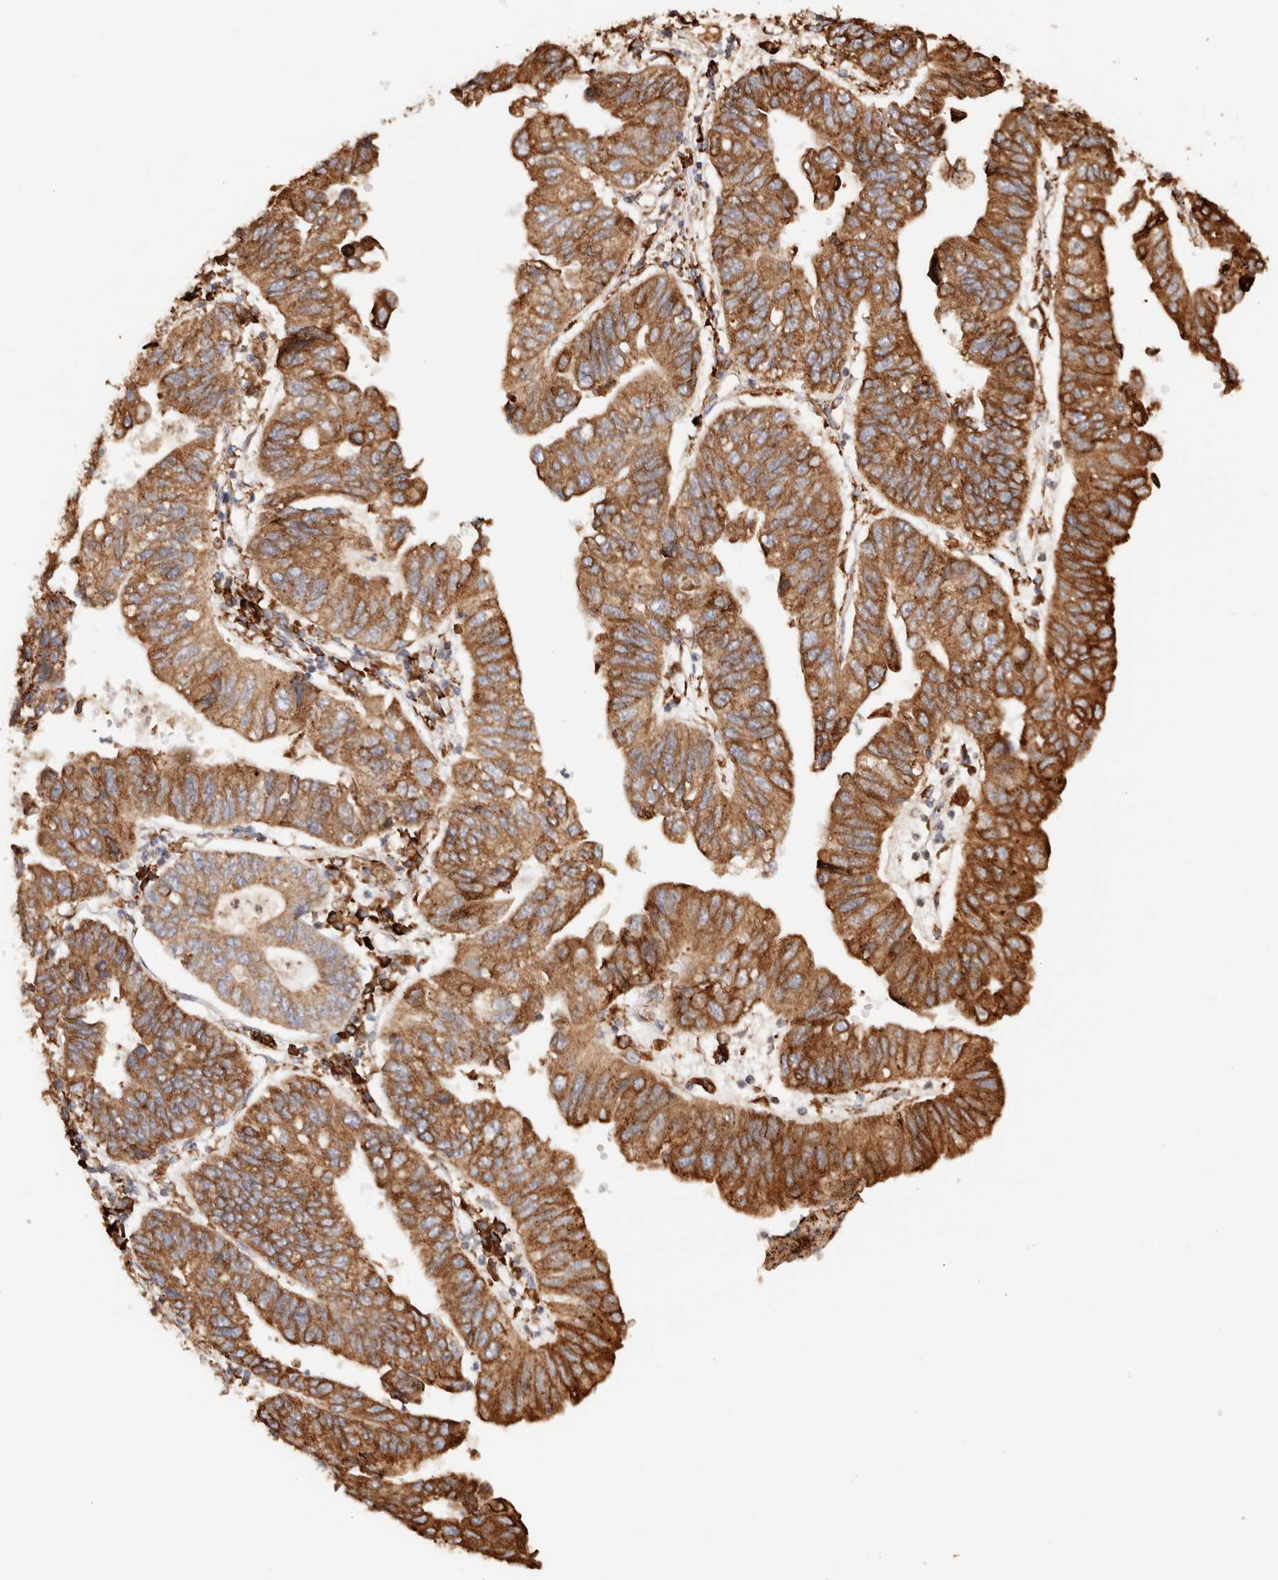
{"staining": {"intensity": "strong", "quantity": ">75%", "location": "cytoplasmic/membranous"}, "tissue": "stomach cancer", "cell_type": "Tumor cells", "image_type": "cancer", "snomed": [{"axis": "morphology", "description": "Adenocarcinoma, NOS"}, {"axis": "topography", "description": "Stomach"}], "caption": "Immunohistochemistry image of neoplastic tissue: human stomach cancer stained using immunohistochemistry displays high levels of strong protein expression localized specifically in the cytoplasmic/membranous of tumor cells, appearing as a cytoplasmic/membranous brown color.", "gene": "FER", "patient": {"sex": "male", "age": 59}}